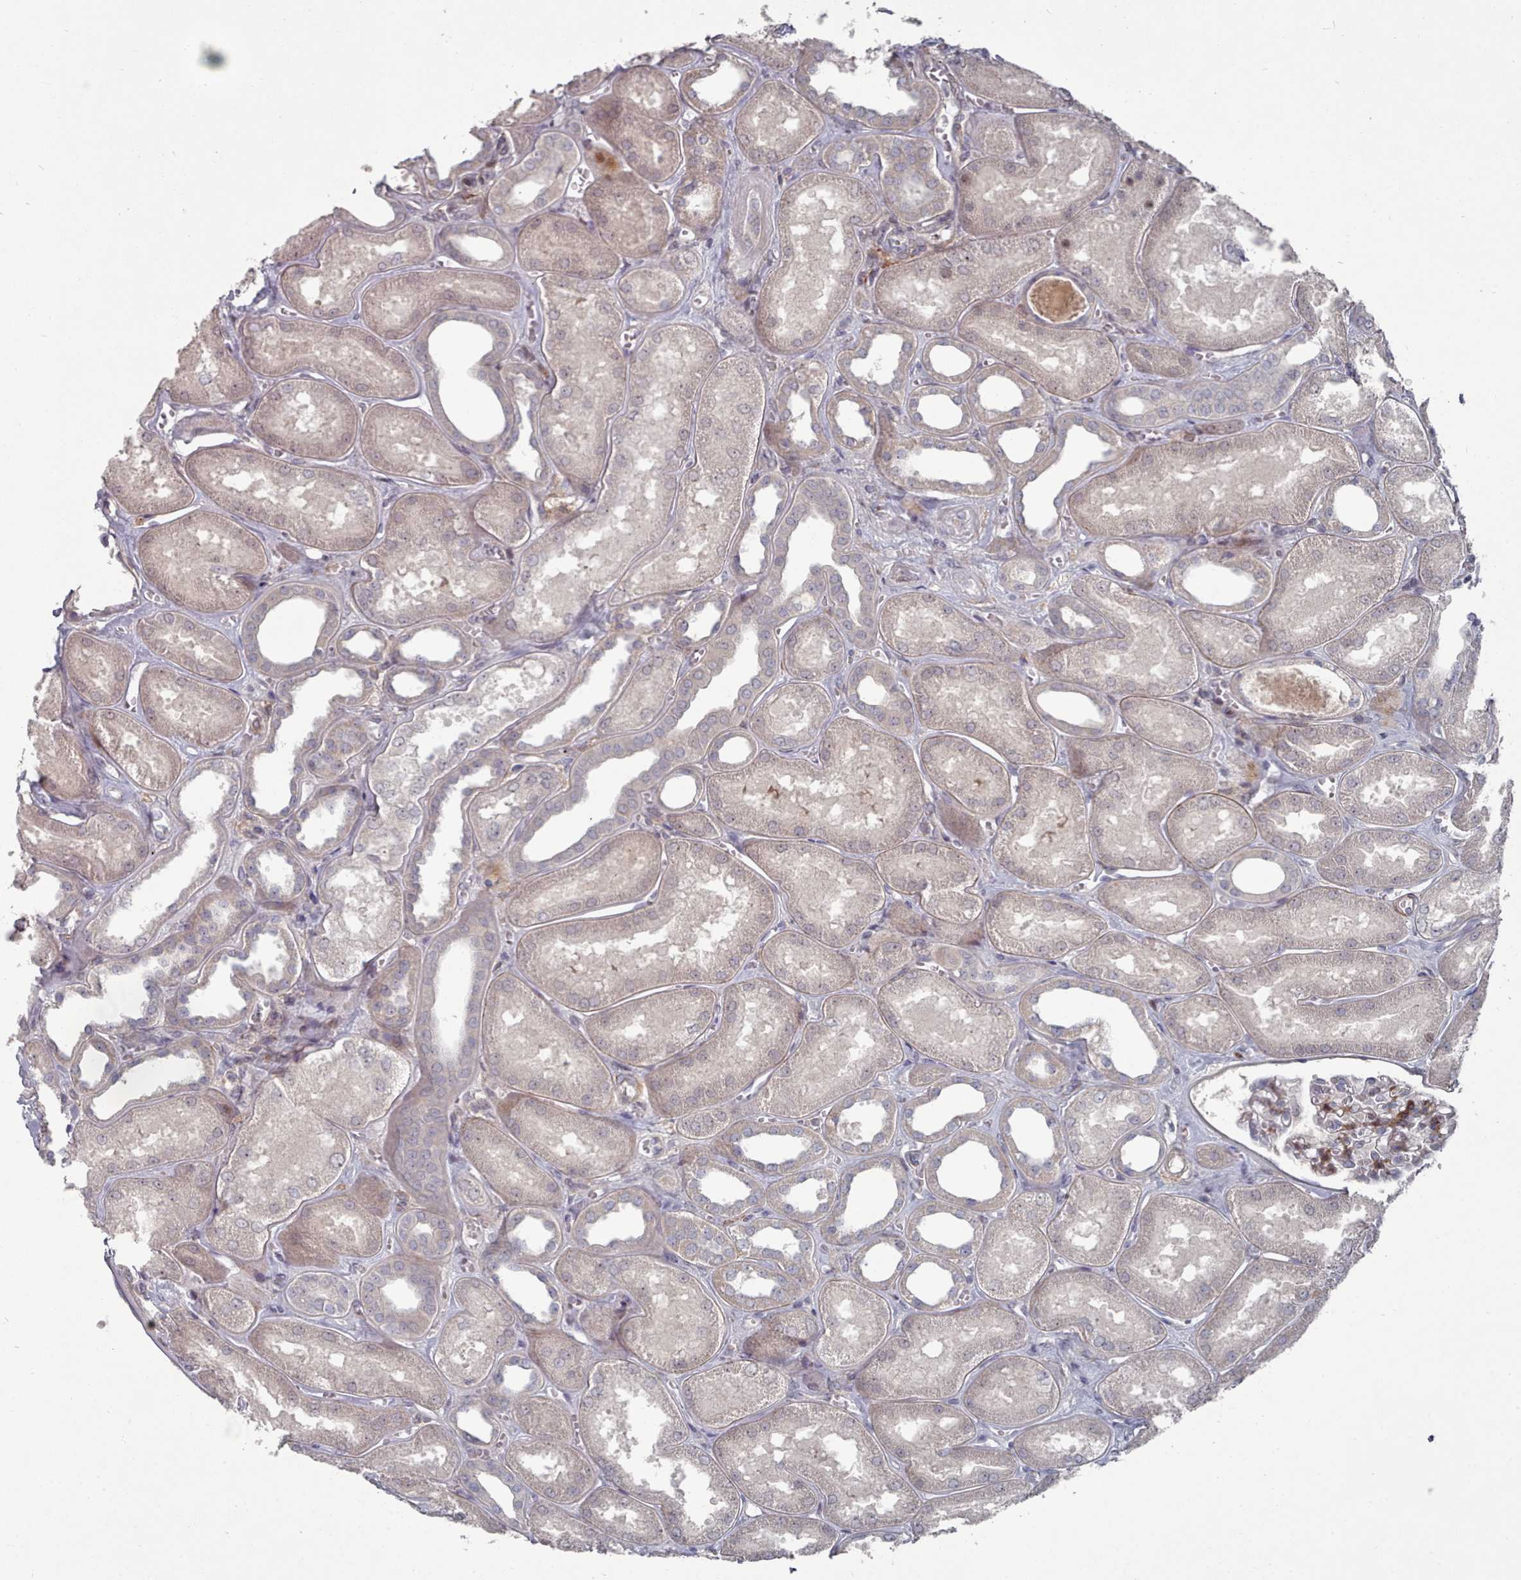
{"staining": {"intensity": "moderate", "quantity": "<25%", "location": "cytoplasmic/membranous"}, "tissue": "kidney", "cell_type": "Cells in glomeruli", "image_type": "normal", "snomed": [{"axis": "morphology", "description": "Normal tissue, NOS"}, {"axis": "morphology", "description": "Adenocarcinoma, NOS"}, {"axis": "topography", "description": "Kidney"}], "caption": "Immunohistochemistry (DAB) staining of unremarkable kidney exhibits moderate cytoplasmic/membranous protein positivity in about <25% of cells in glomeruli. The protein is stained brown, and the nuclei are stained in blue (DAB (3,3'-diaminobenzidine) IHC with brightfield microscopy, high magnification).", "gene": "COL8A2", "patient": {"sex": "female", "age": 68}}